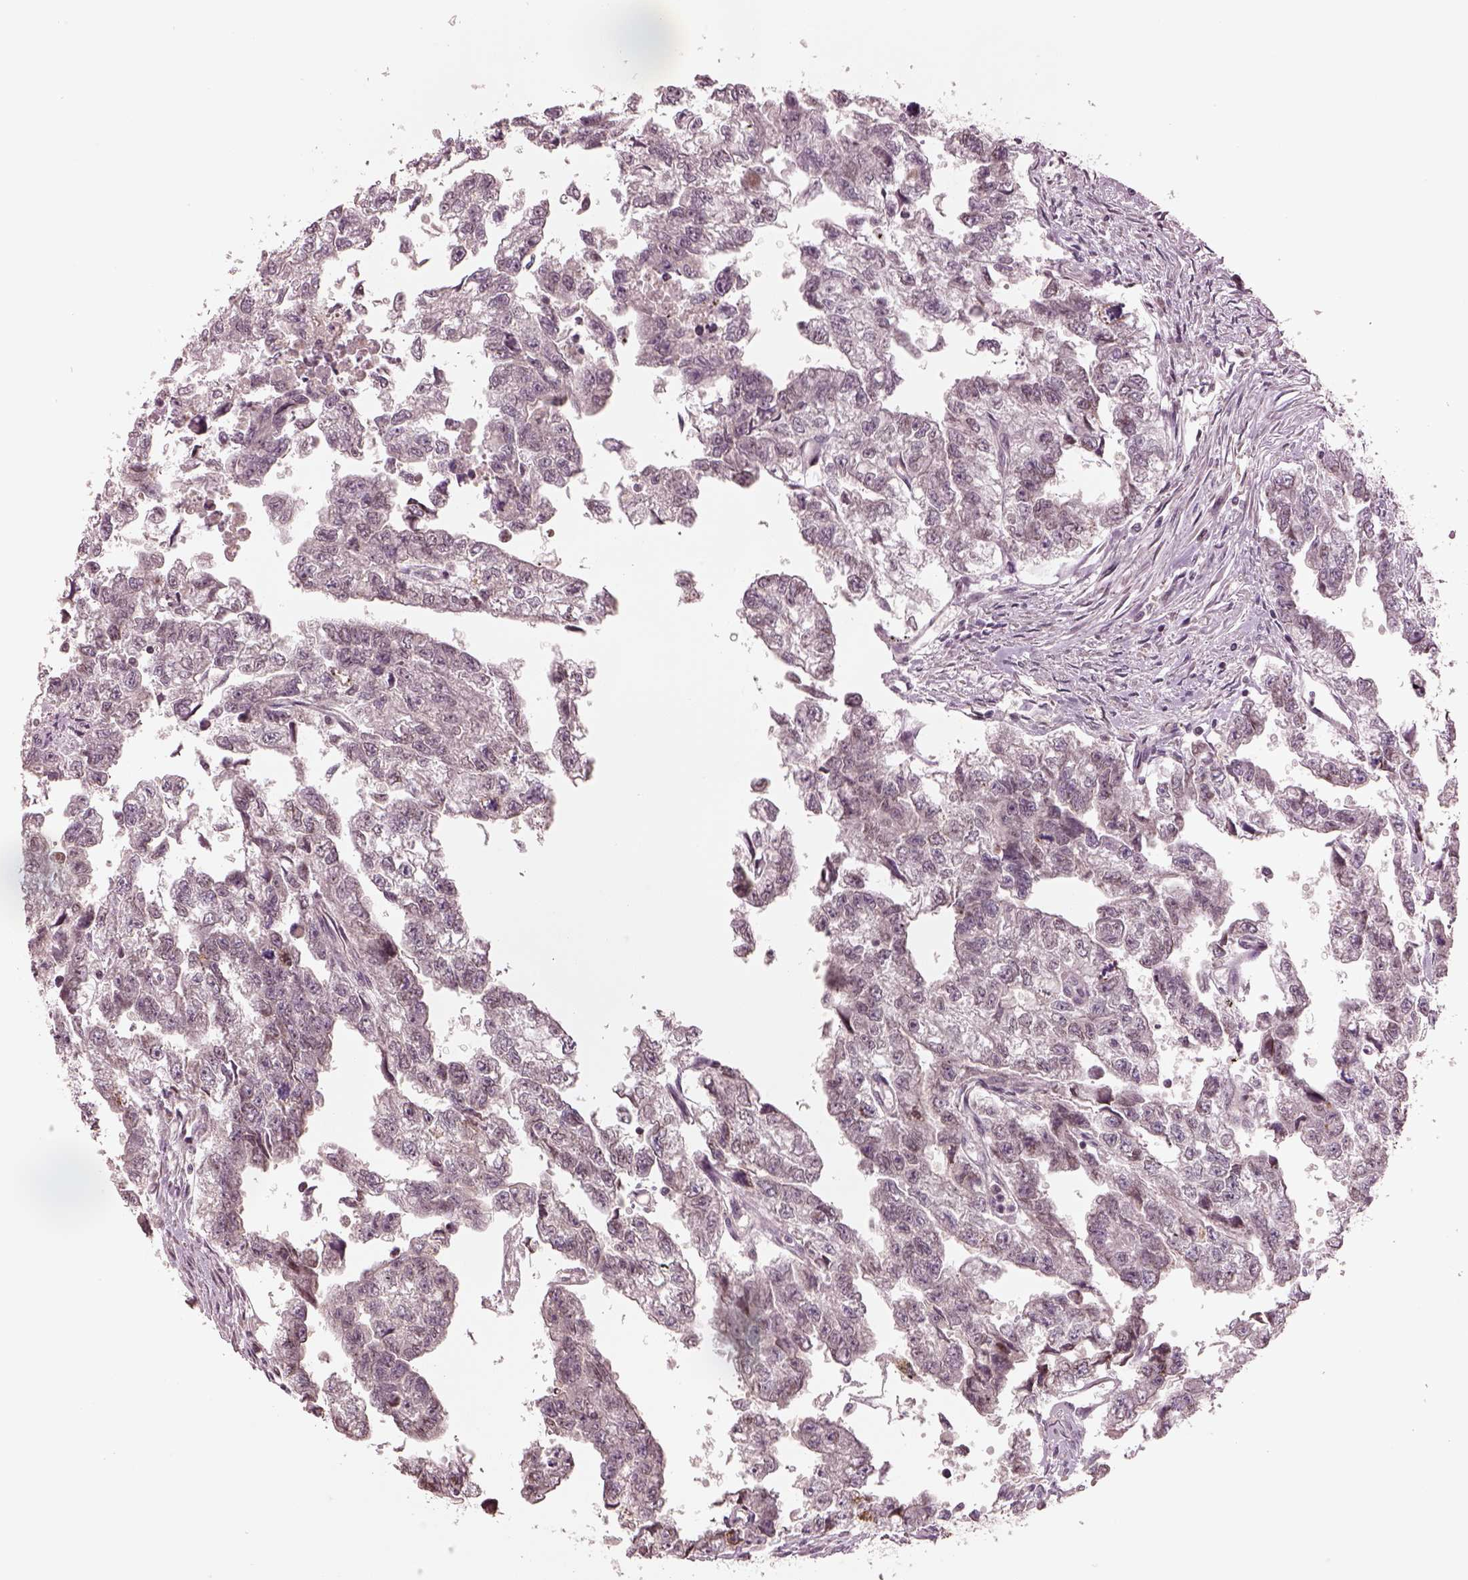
{"staining": {"intensity": "negative", "quantity": "none", "location": "none"}, "tissue": "testis cancer", "cell_type": "Tumor cells", "image_type": "cancer", "snomed": [{"axis": "morphology", "description": "Carcinoma, Embryonal, NOS"}, {"axis": "morphology", "description": "Teratoma, malignant, NOS"}, {"axis": "topography", "description": "Testis"}], "caption": "A micrograph of human testis cancer (embryonal carcinoma) is negative for staining in tumor cells.", "gene": "TLX3", "patient": {"sex": "male", "age": 44}}